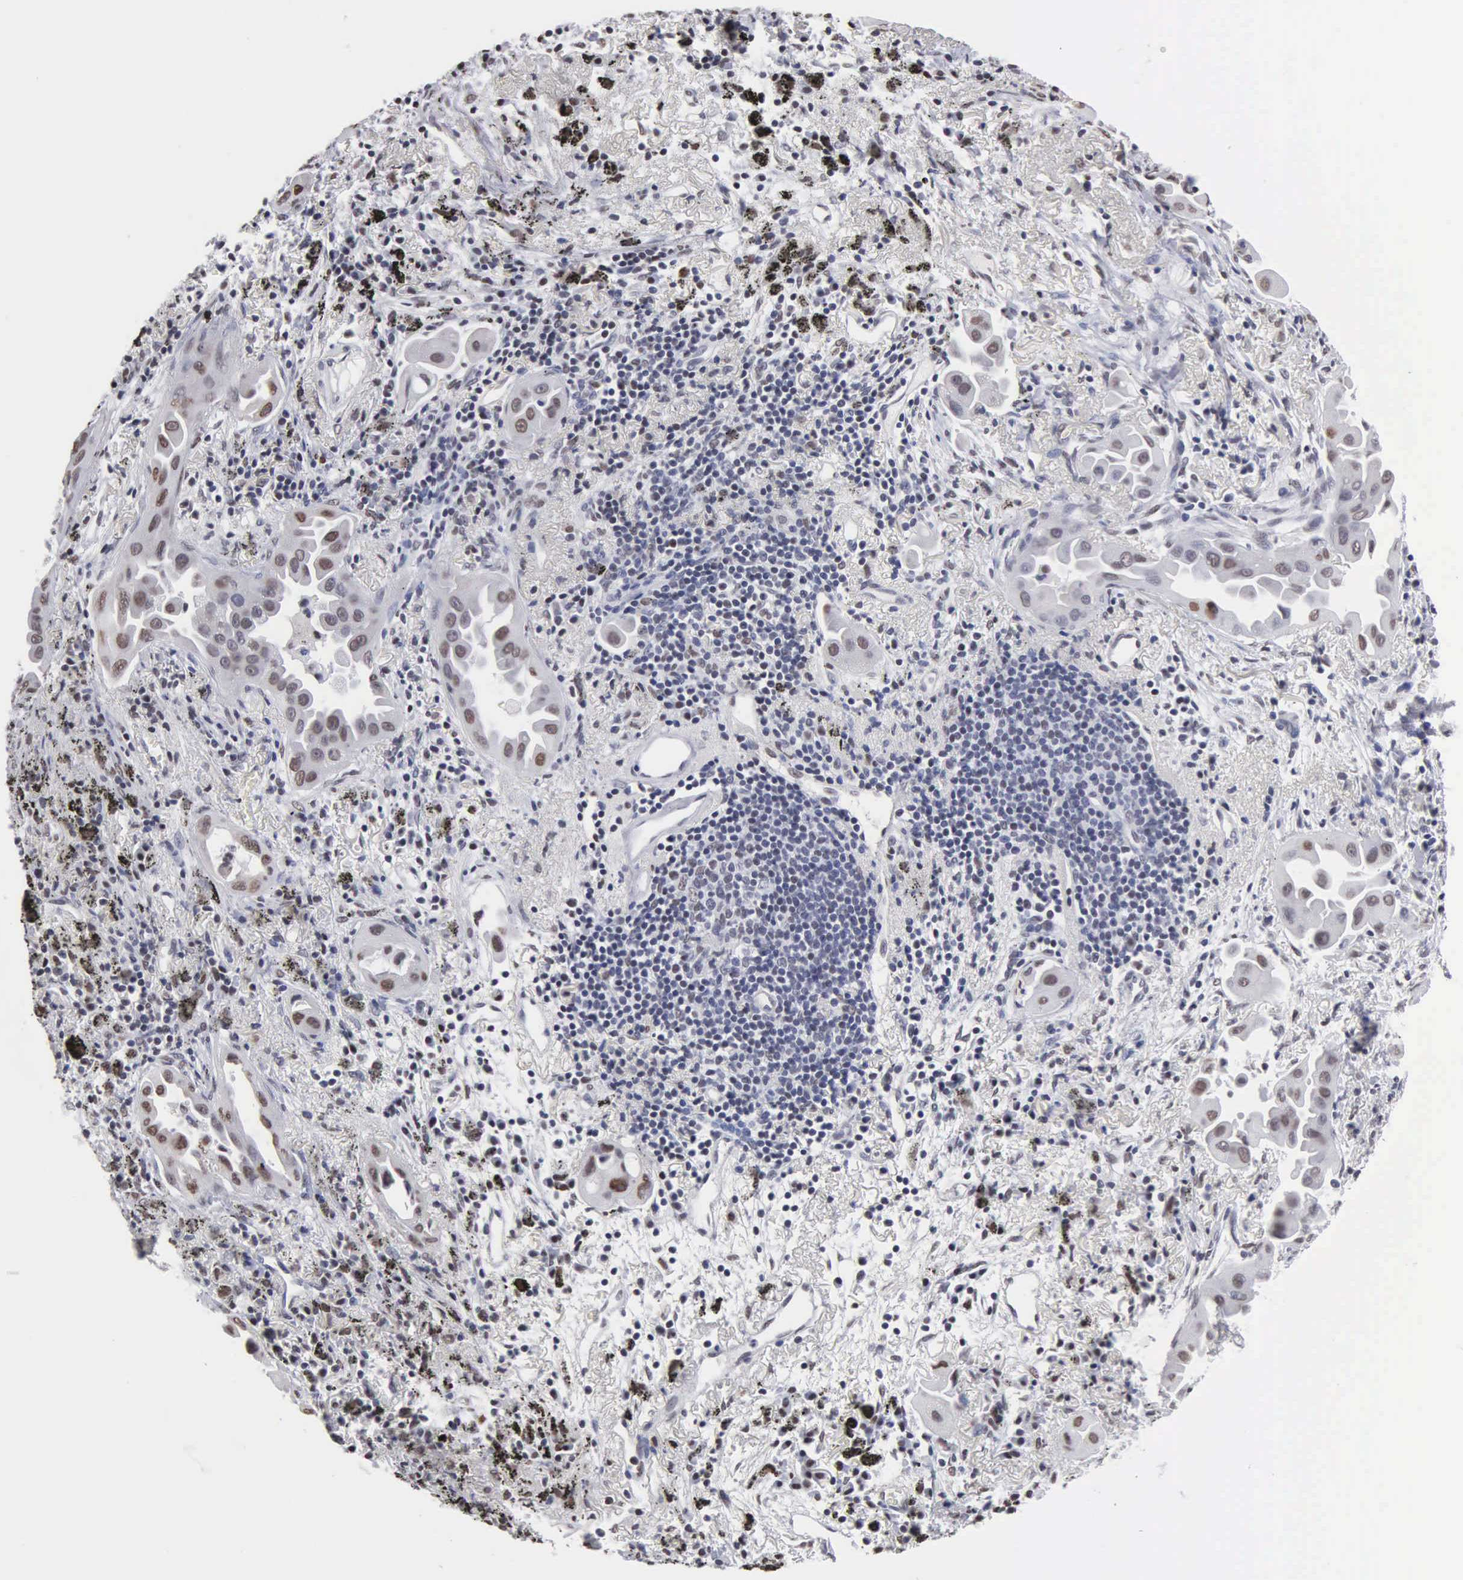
{"staining": {"intensity": "weak", "quantity": "25%-75%", "location": "nuclear"}, "tissue": "lung cancer", "cell_type": "Tumor cells", "image_type": "cancer", "snomed": [{"axis": "morphology", "description": "Adenocarcinoma, NOS"}, {"axis": "topography", "description": "Lung"}], "caption": "Protein staining reveals weak nuclear expression in about 25%-75% of tumor cells in lung cancer (adenocarcinoma).", "gene": "CCNG1", "patient": {"sex": "male", "age": 68}}